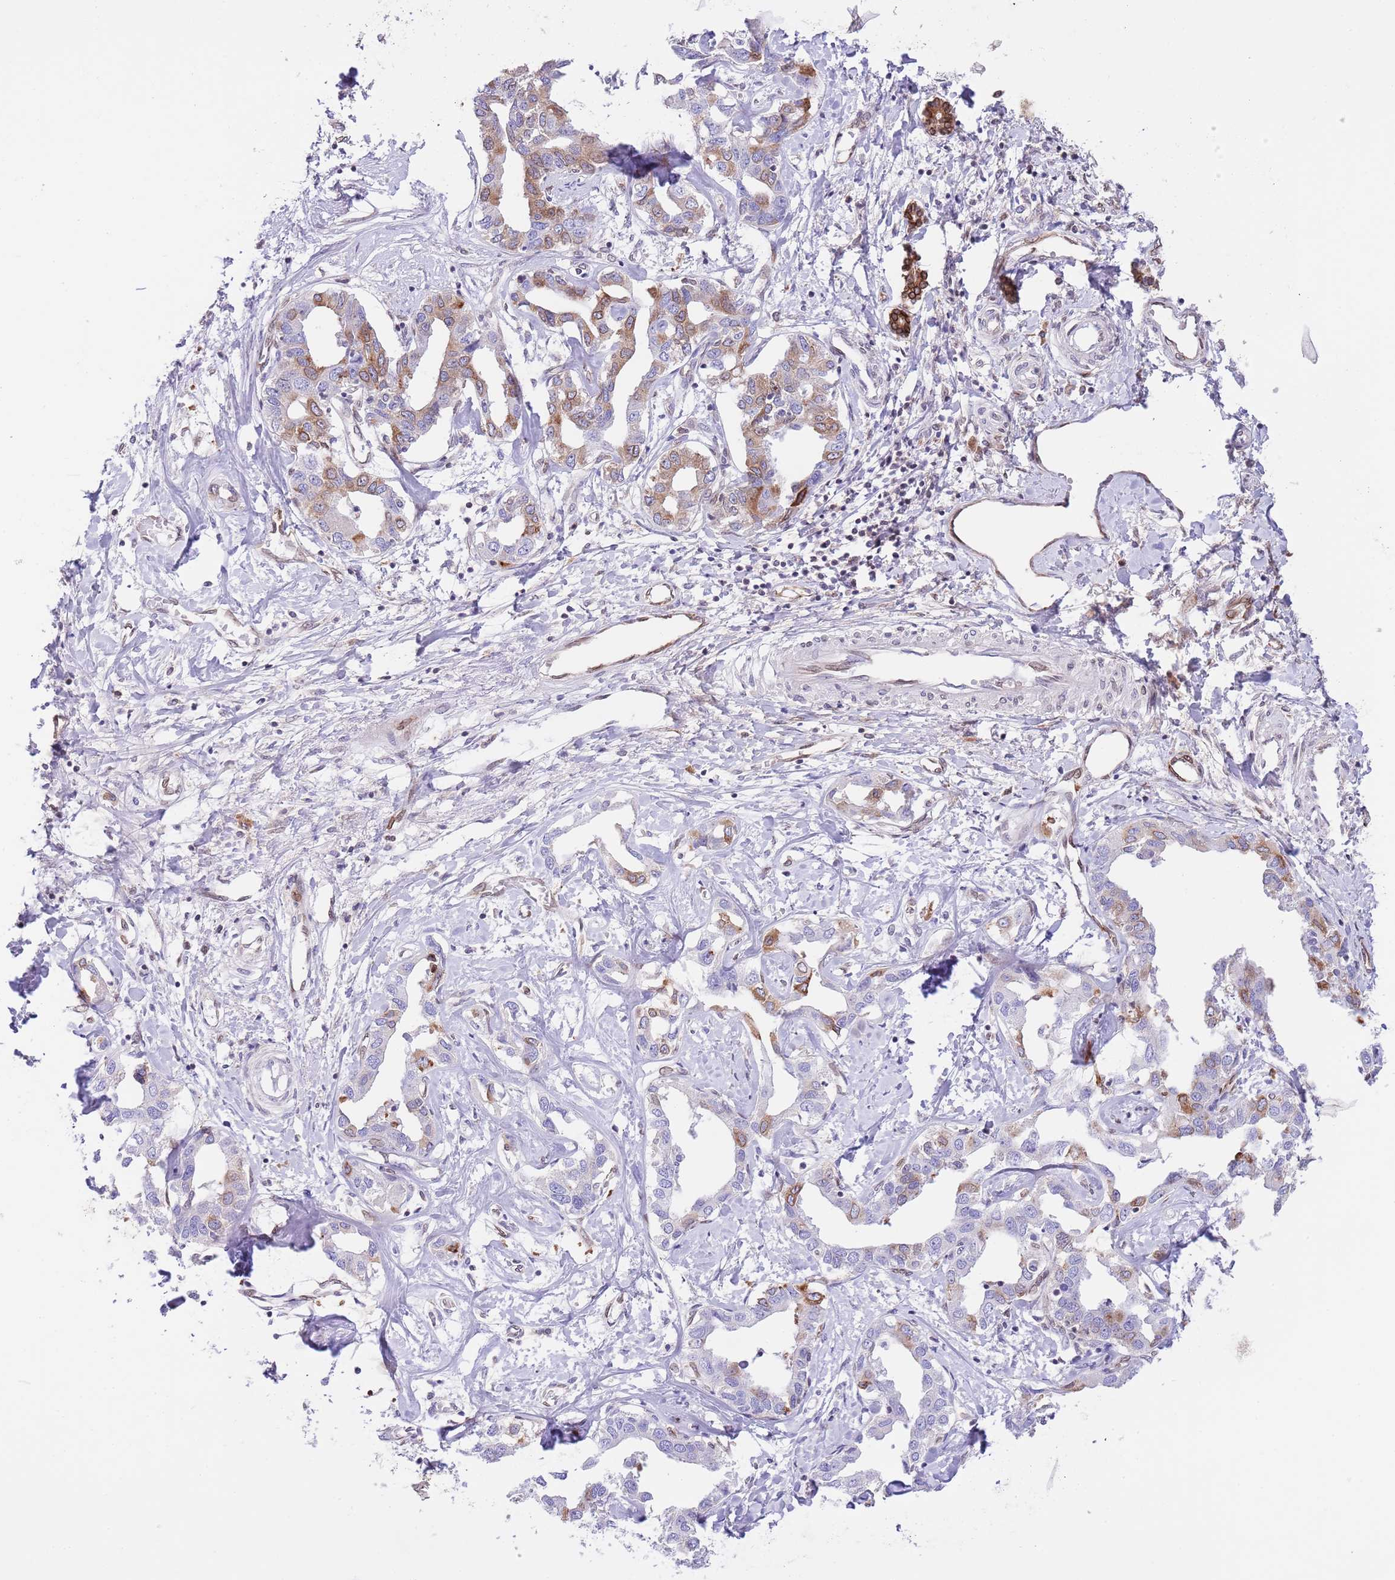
{"staining": {"intensity": "moderate", "quantity": "25%-75%", "location": "cytoplasmic/membranous"}, "tissue": "liver cancer", "cell_type": "Tumor cells", "image_type": "cancer", "snomed": [{"axis": "morphology", "description": "Cholangiocarcinoma"}, {"axis": "topography", "description": "Liver"}], "caption": "DAB (3,3'-diaminobenzidine) immunohistochemical staining of human liver cancer shows moderate cytoplasmic/membranous protein staining in about 25%-75% of tumor cells.", "gene": "EBPL", "patient": {"sex": "male", "age": 59}}